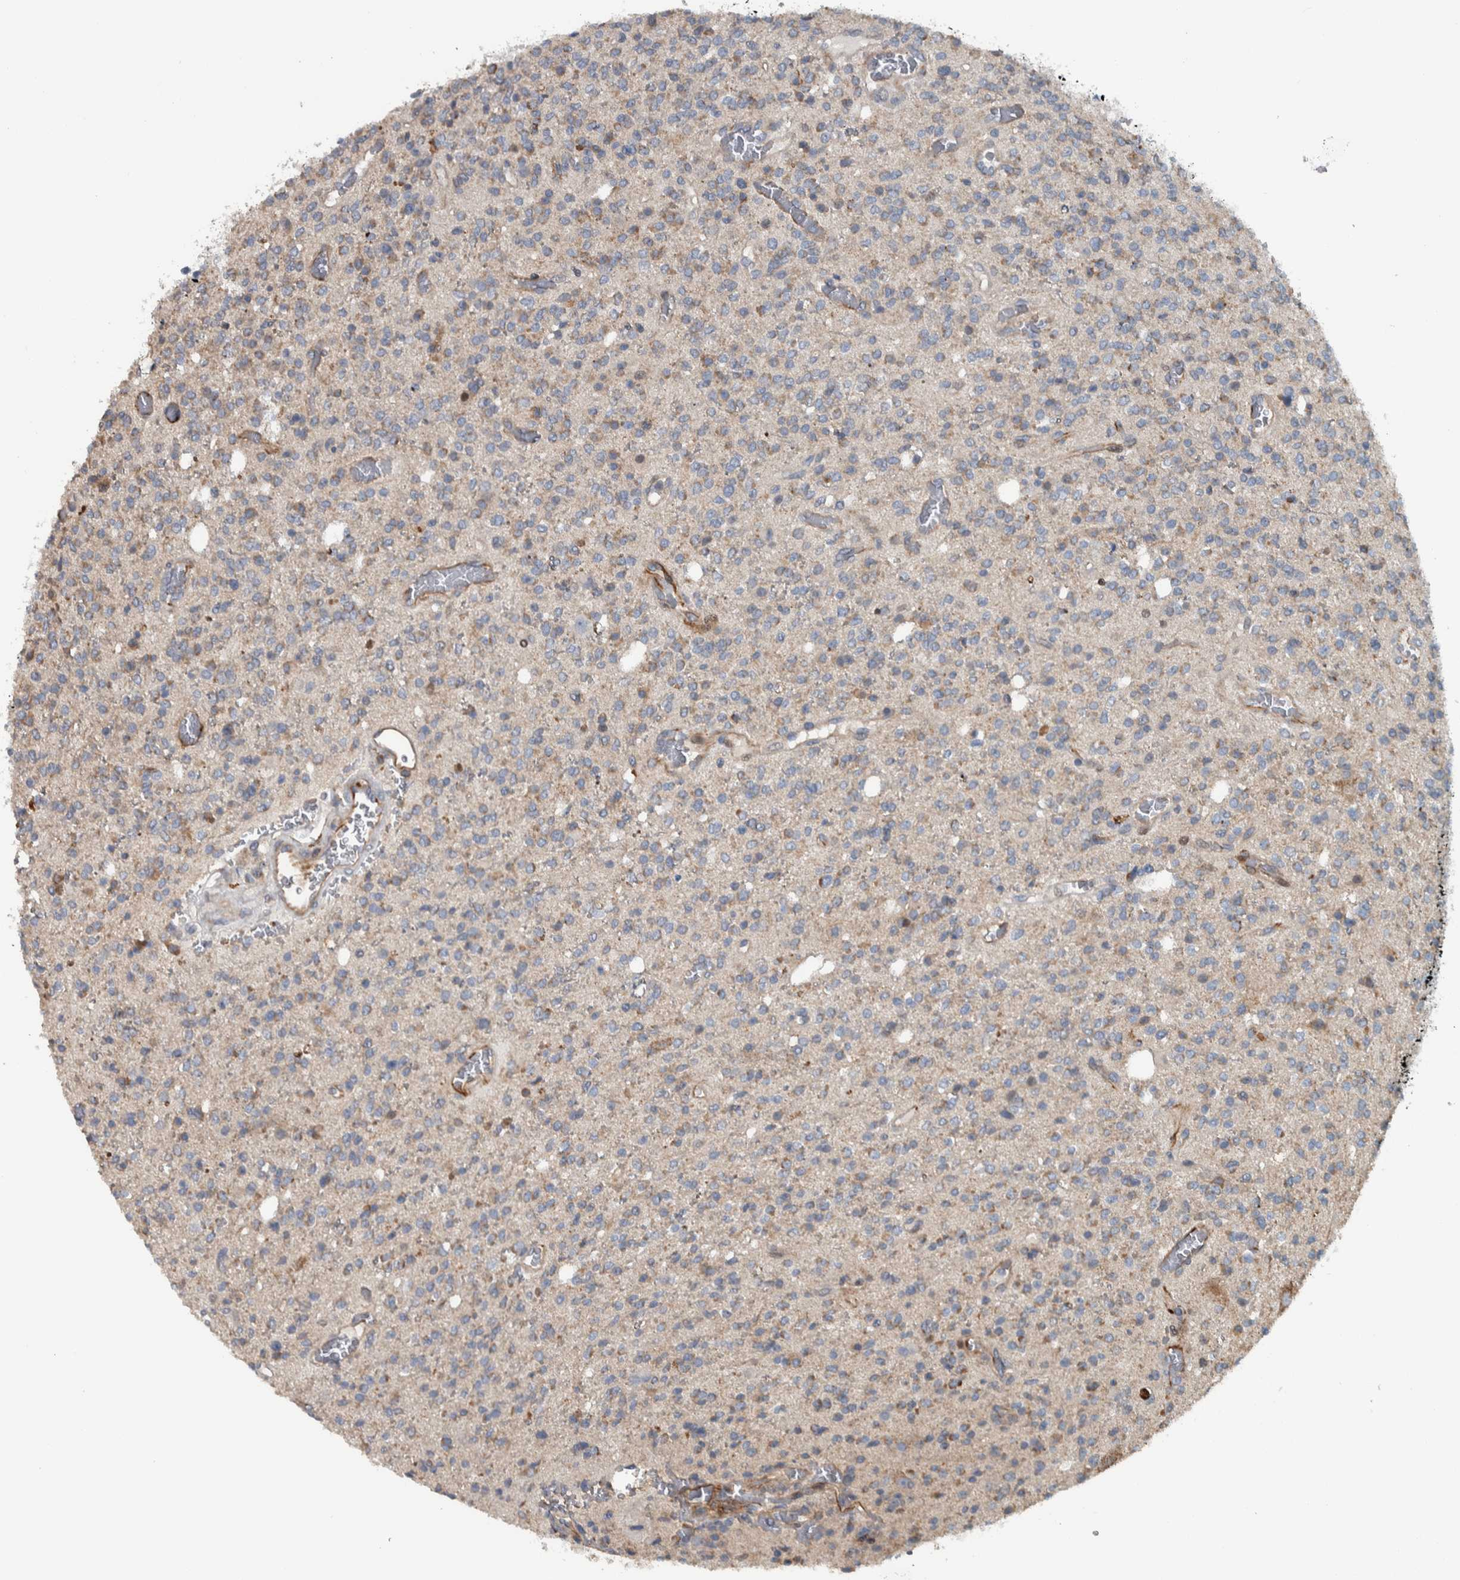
{"staining": {"intensity": "weak", "quantity": "<25%", "location": "cytoplasmic/membranous"}, "tissue": "glioma", "cell_type": "Tumor cells", "image_type": "cancer", "snomed": [{"axis": "morphology", "description": "Glioma, malignant, High grade"}, {"axis": "topography", "description": "Brain"}], "caption": "A histopathology image of malignant high-grade glioma stained for a protein demonstrates no brown staining in tumor cells.", "gene": "BAIAP2L1", "patient": {"sex": "male", "age": 34}}